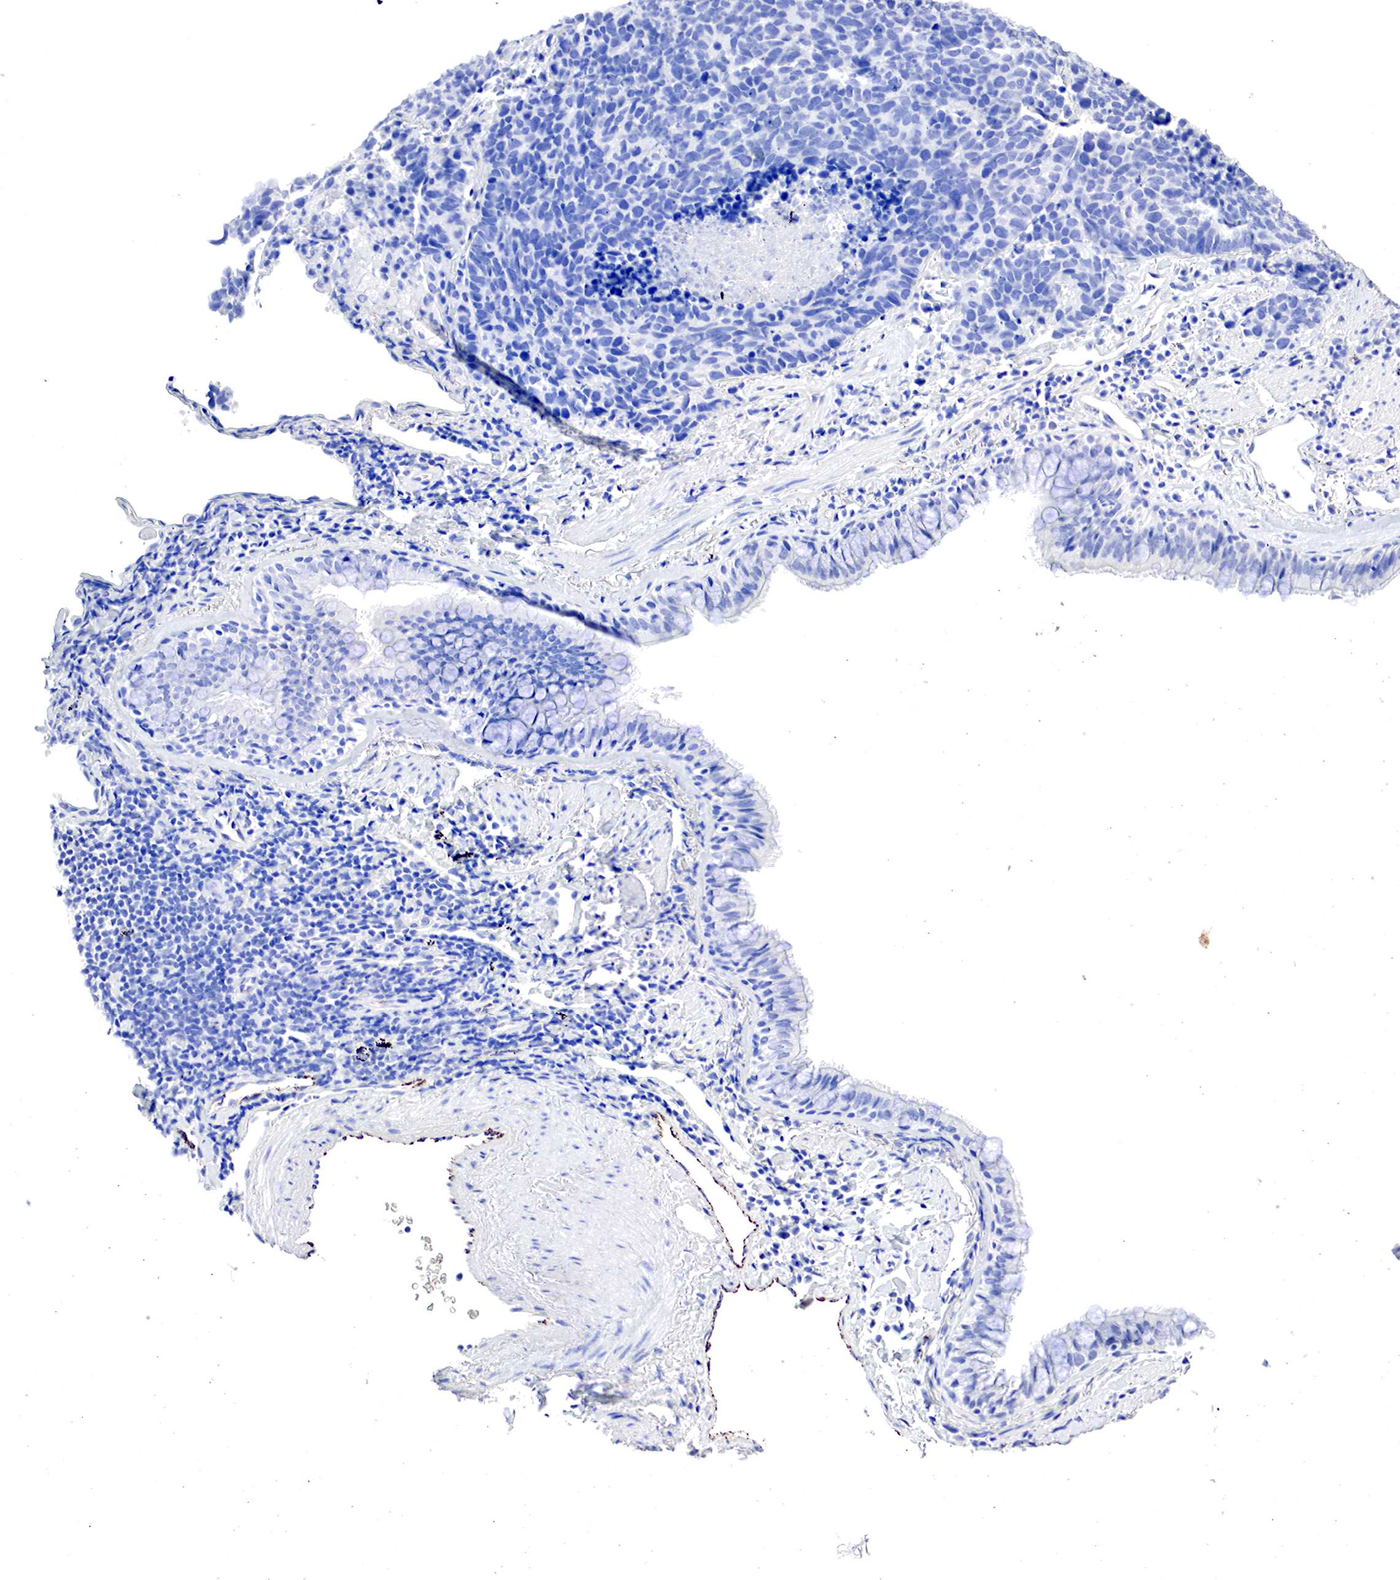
{"staining": {"intensity": "negative", "quantity": "none", "location": "none"}, "tissue": "lung cancer", "cell_type": "Tumor cells", "image_type": "cancer", "snomed": [{"axis": "morphology", "description": "Neoplasm, malignant, NOS"}, {"axis": "topography", "description": "Lung"}], "caption": "DAB immunohistochemical staining of lung cancer (neoplasm (malignant)) reveals no significant expression in tumor cells.", "gene": "OTC", "patient": {"sex": "female", "age": 75}}